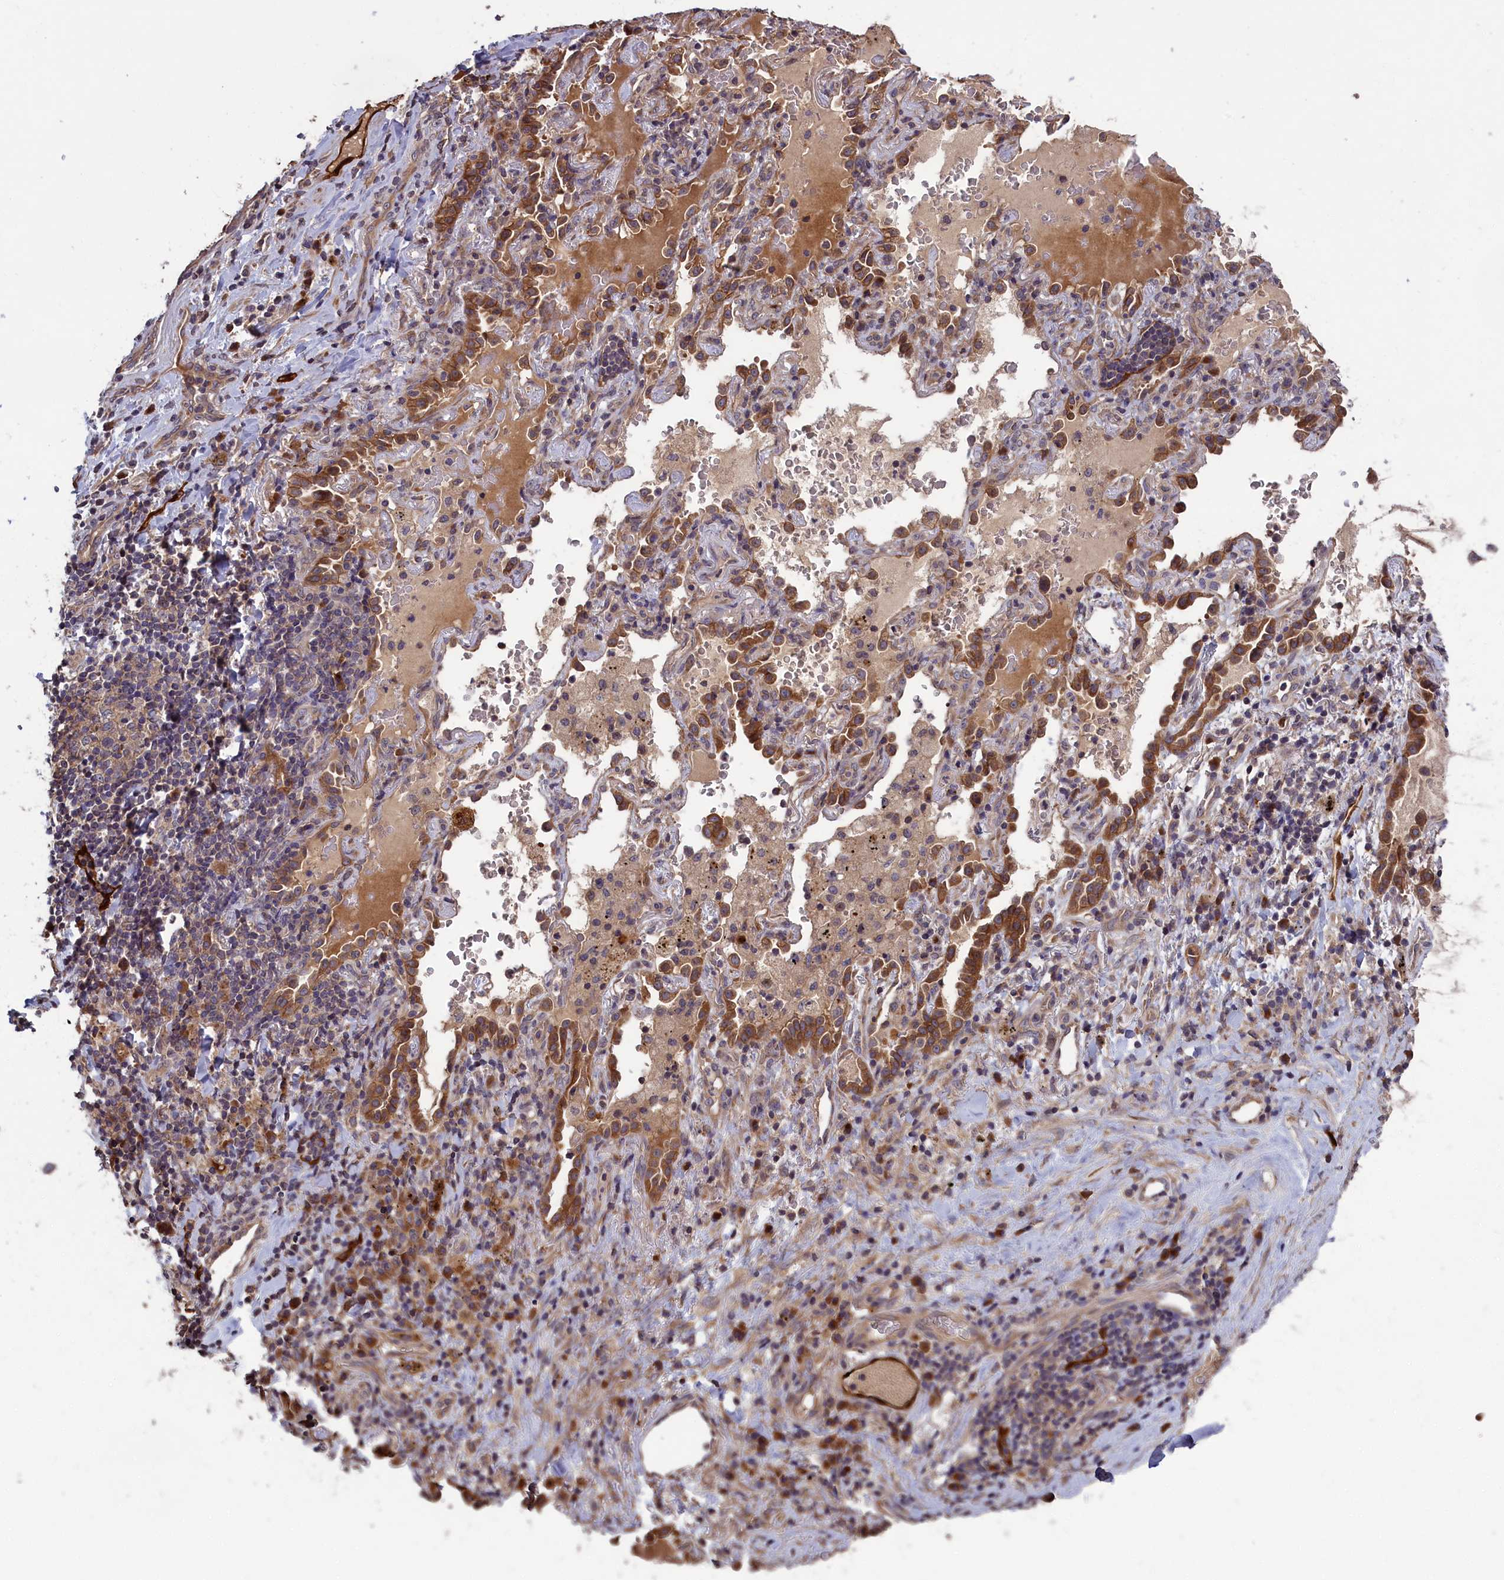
{"staining": {"intensity": "moderate", "quantity": ">75%", "location": "cytoplasmic/membranous"}, "tissue": "lung cancer", "cell_type": "Tumor cells", "image_type": "cancer", "snomed": [{"axis": "morphology", "description": "Squamous cell carcinoma, NOS"}, {"axis": "topography", "description": "Lung"}], "caption": "Moderate cytoplasmic/membranous staining is identified in about >75% of tumor cells in squamous cell carcinoma (lung).", "gene": "DENND1B", "patient": {"sex": "female", "age": 63}}